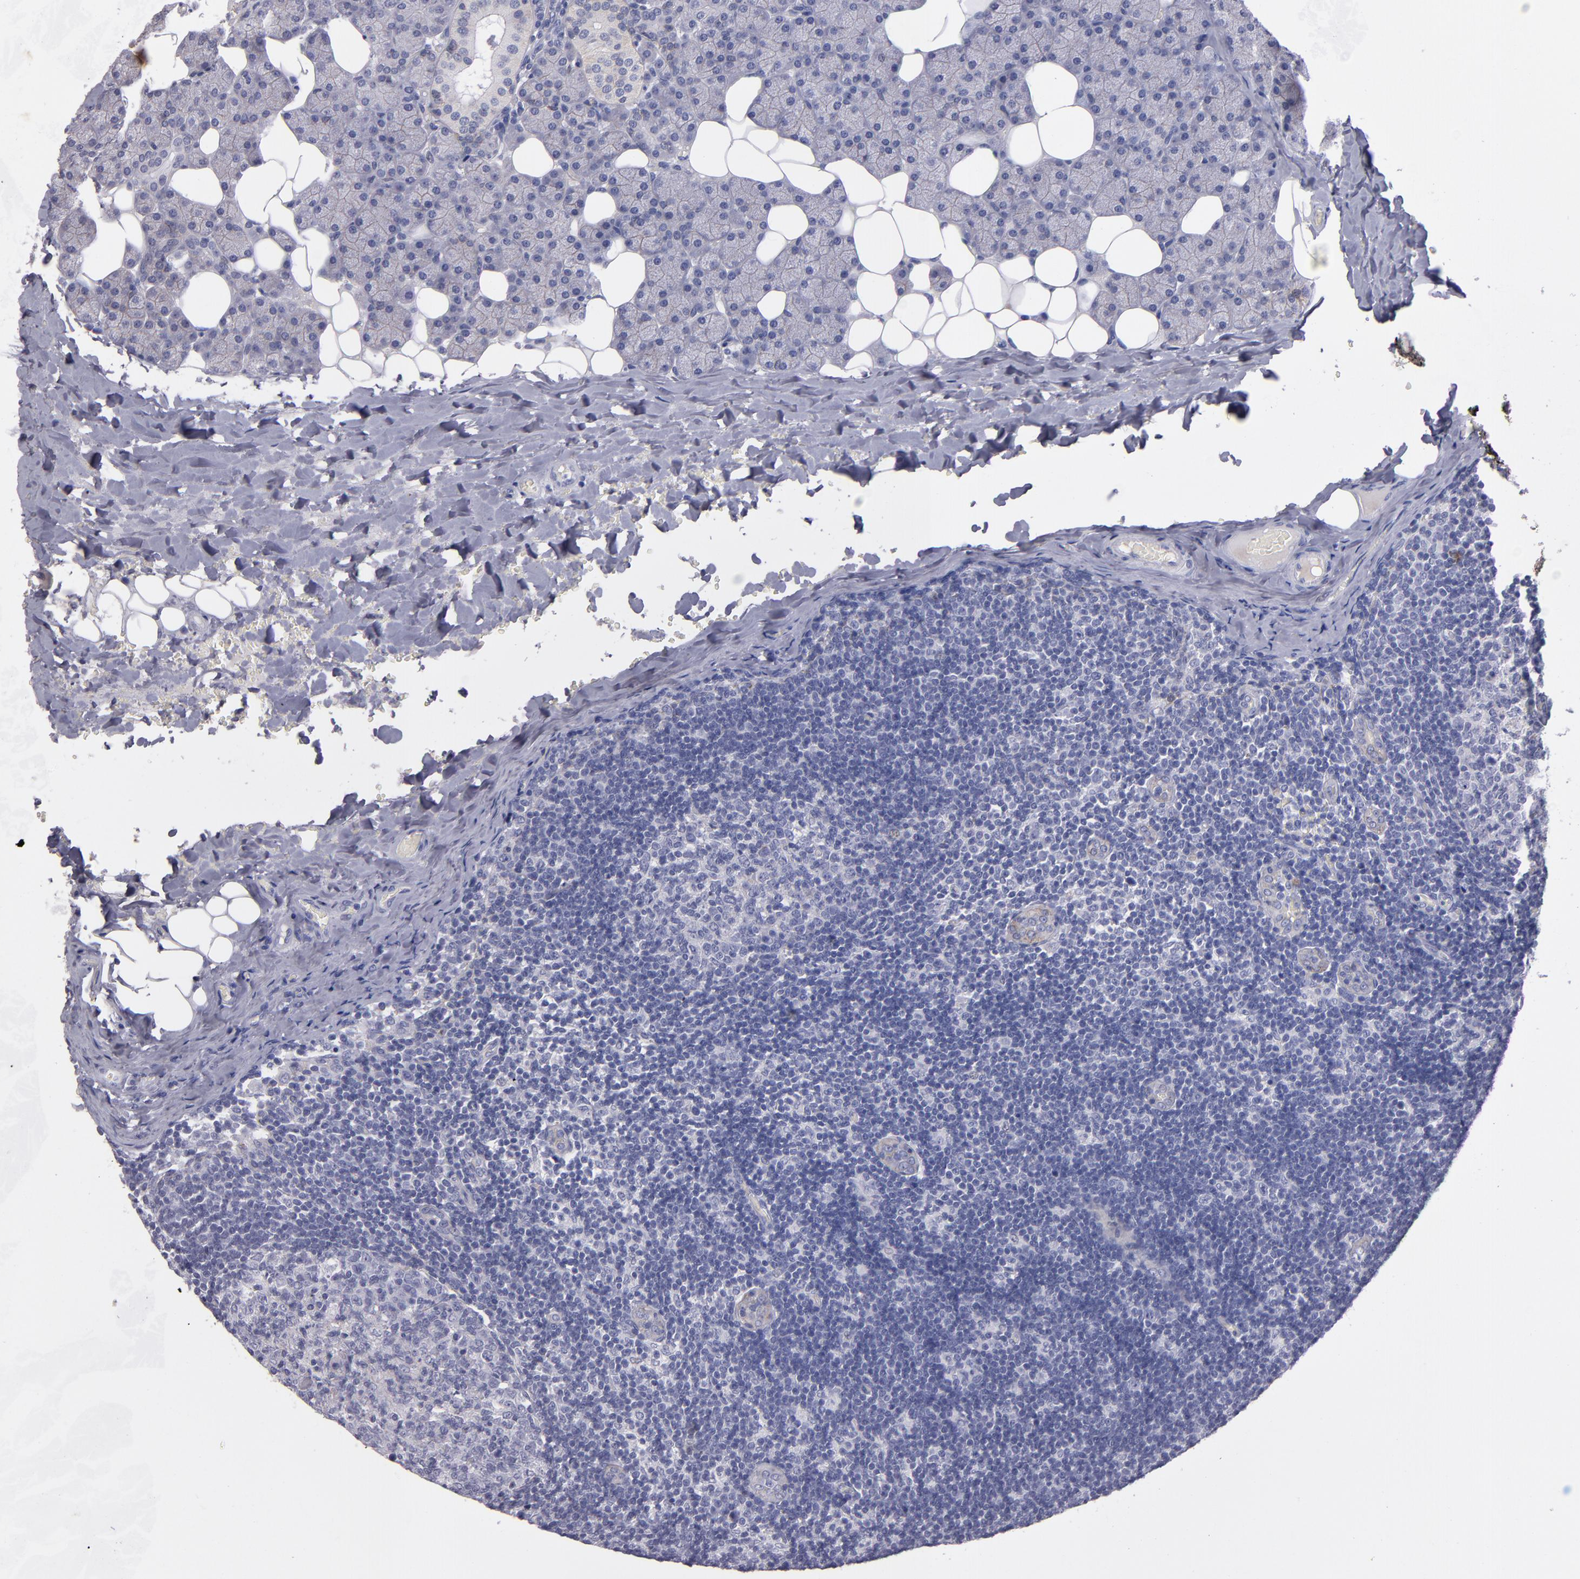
{"staining": {"intensity": "negative", "quantity": "none", "location": "none"}, "tissue": "lymph node", "cell_type": "Germinal center cells", "image_type": "normal", "snomed": [{"axis": "morphology", "description": "Normal tissue, NOS"}, {"axis": "topography", "description": "Lymph node"}, {"axis": "topography", "description": "Salivary gland"}], "caption": "The IHC image has no significant staining in germinal center cells of lymph node. (DAB (3,3'-diaminobenzidine) immunohistochemistry (IHC), high magnification).", "gene": "CDH3", "patient": {"sex": "male", "age": 8}}